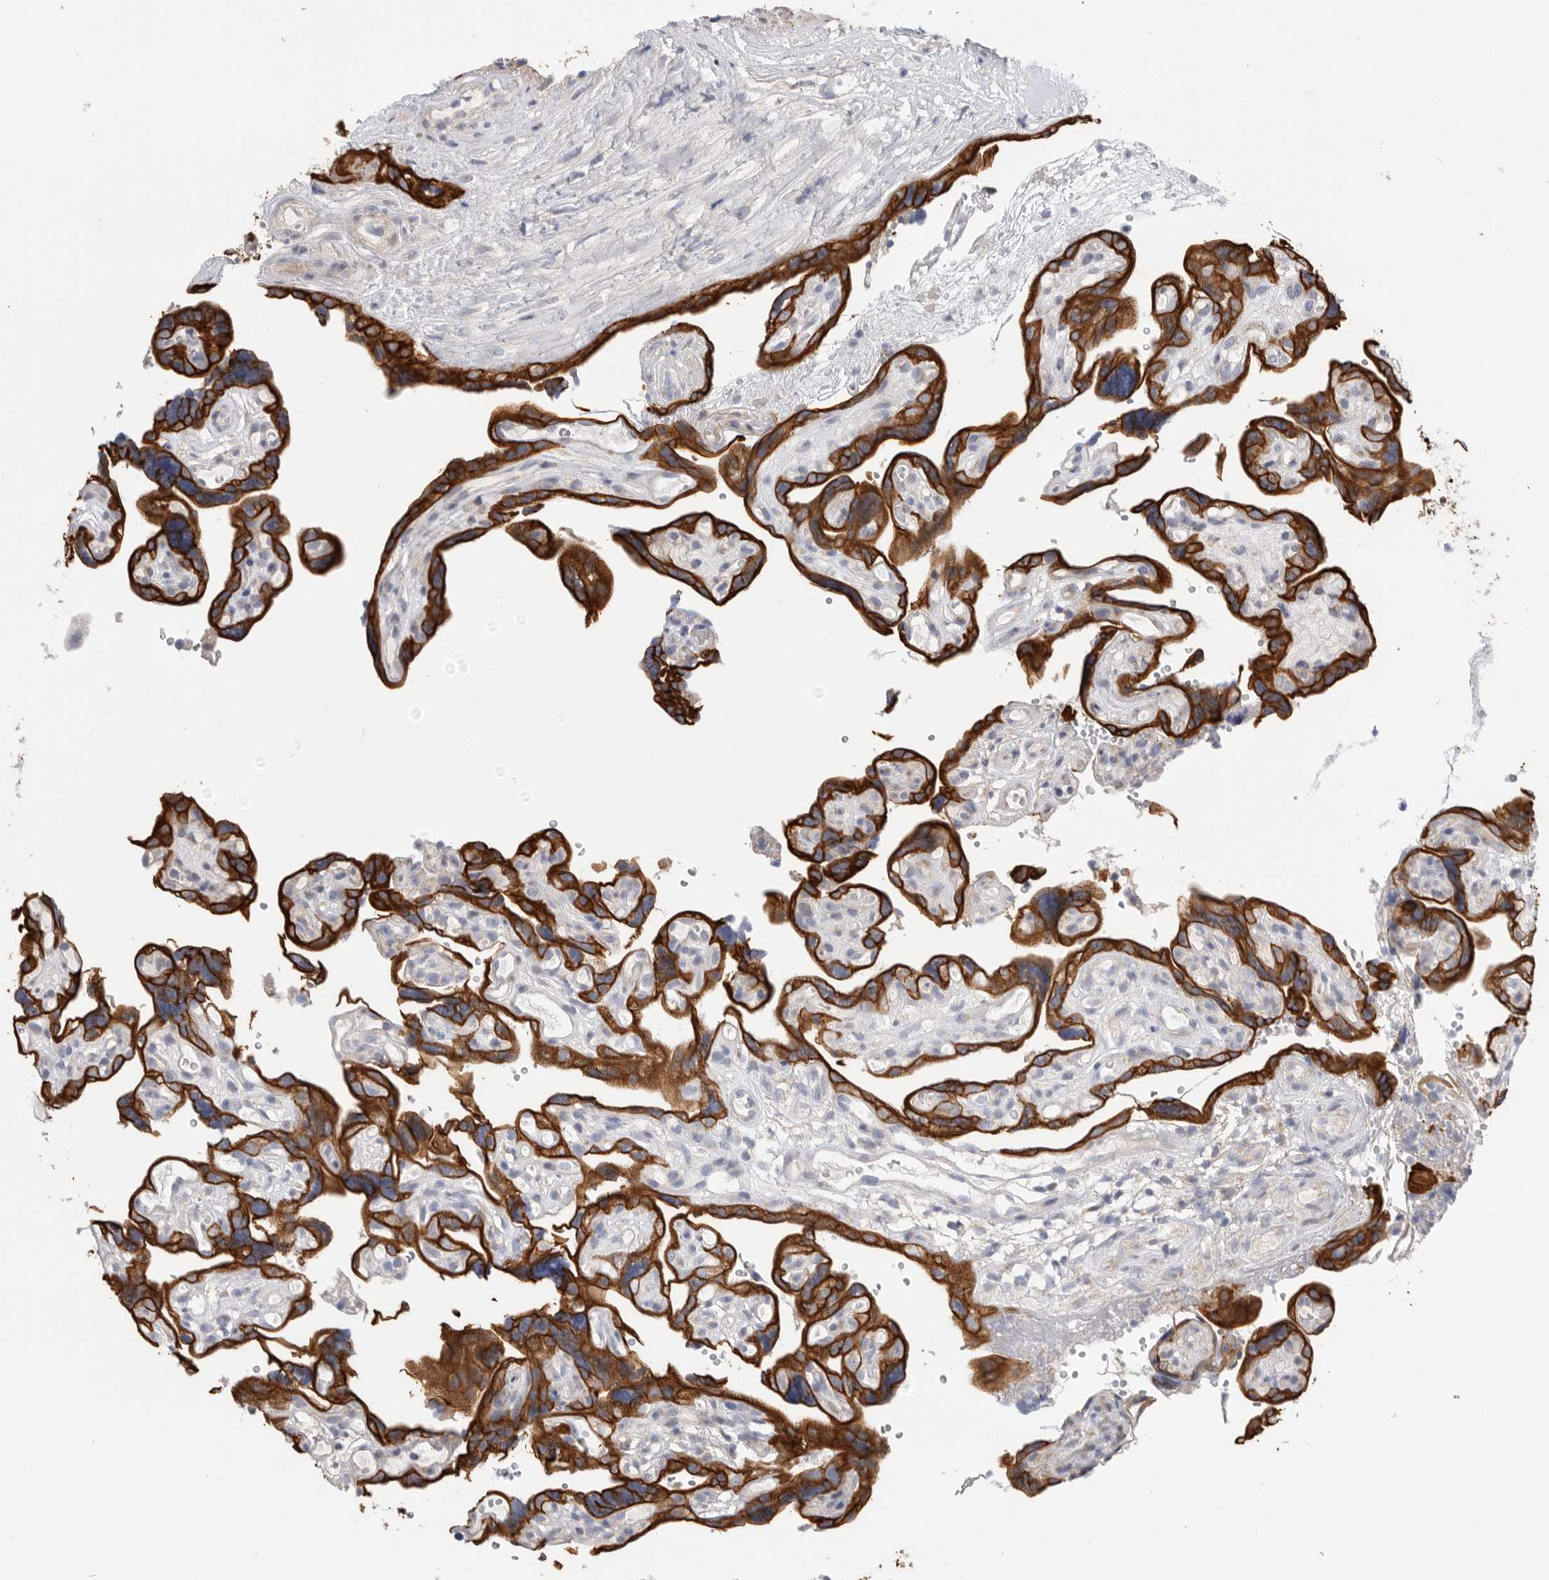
{"staining": {"intensity": "strong", "quantity": ">75%", "location": "cytoplasmic/membranous"}, "tissue": "placenta", "cell_type": "Decidual cells", "image_type": "normal", "snomed": [{"axis": "morphology", "description": "Normal tissue, NOS"}, {"axis": "topography", "description": "Placenta"}], "caption": "Immunohistochemical staining of unremarkable placenta reveals high levels of strong cytoplasmic/membranous staining in about >75% of decidual cells. (DAB = brown stain, brightfield microscopy at high magnification).", "gene": "MTFR1L", "patient": {"sex": "female", "age": 30}}